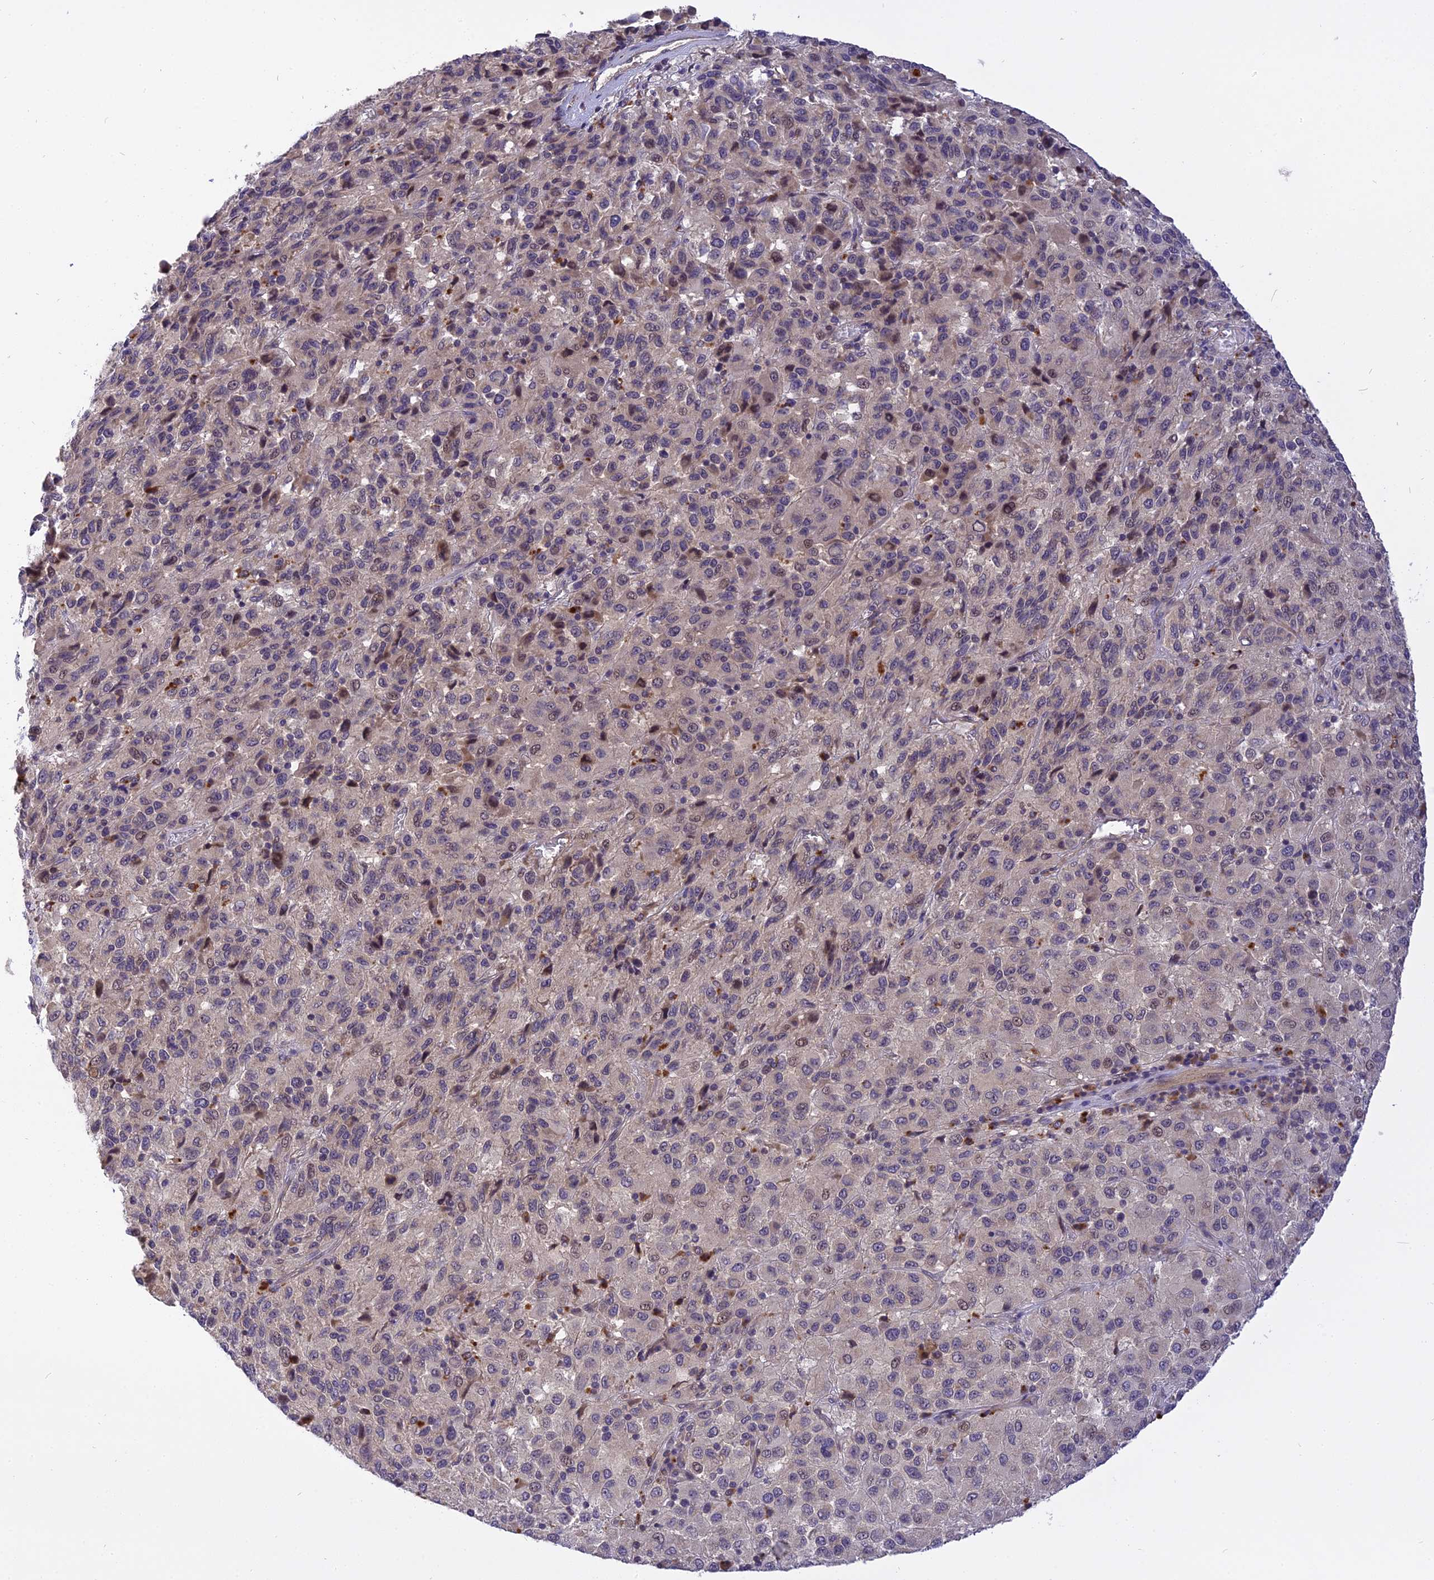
{"staining": {"intensity": "negative", "quantity": "none", "location": "none"}, "tissue": "melanoma", "cell_type": "Tumor cells", "image_type": "cancer", "snomed": [{"axis": "morphology", "description": "Malignant melanoma, Metastatic site"}, {"axis": "topography", "description": "Lung"}], "caption": "Immunohistochemistry (IHC) histopathology image of melanoma stained for a protein (brown), which demonstrates no expression in tumor cells.", "gene": "FNIP2", "patient": {"sex": "male", "age": 64}}